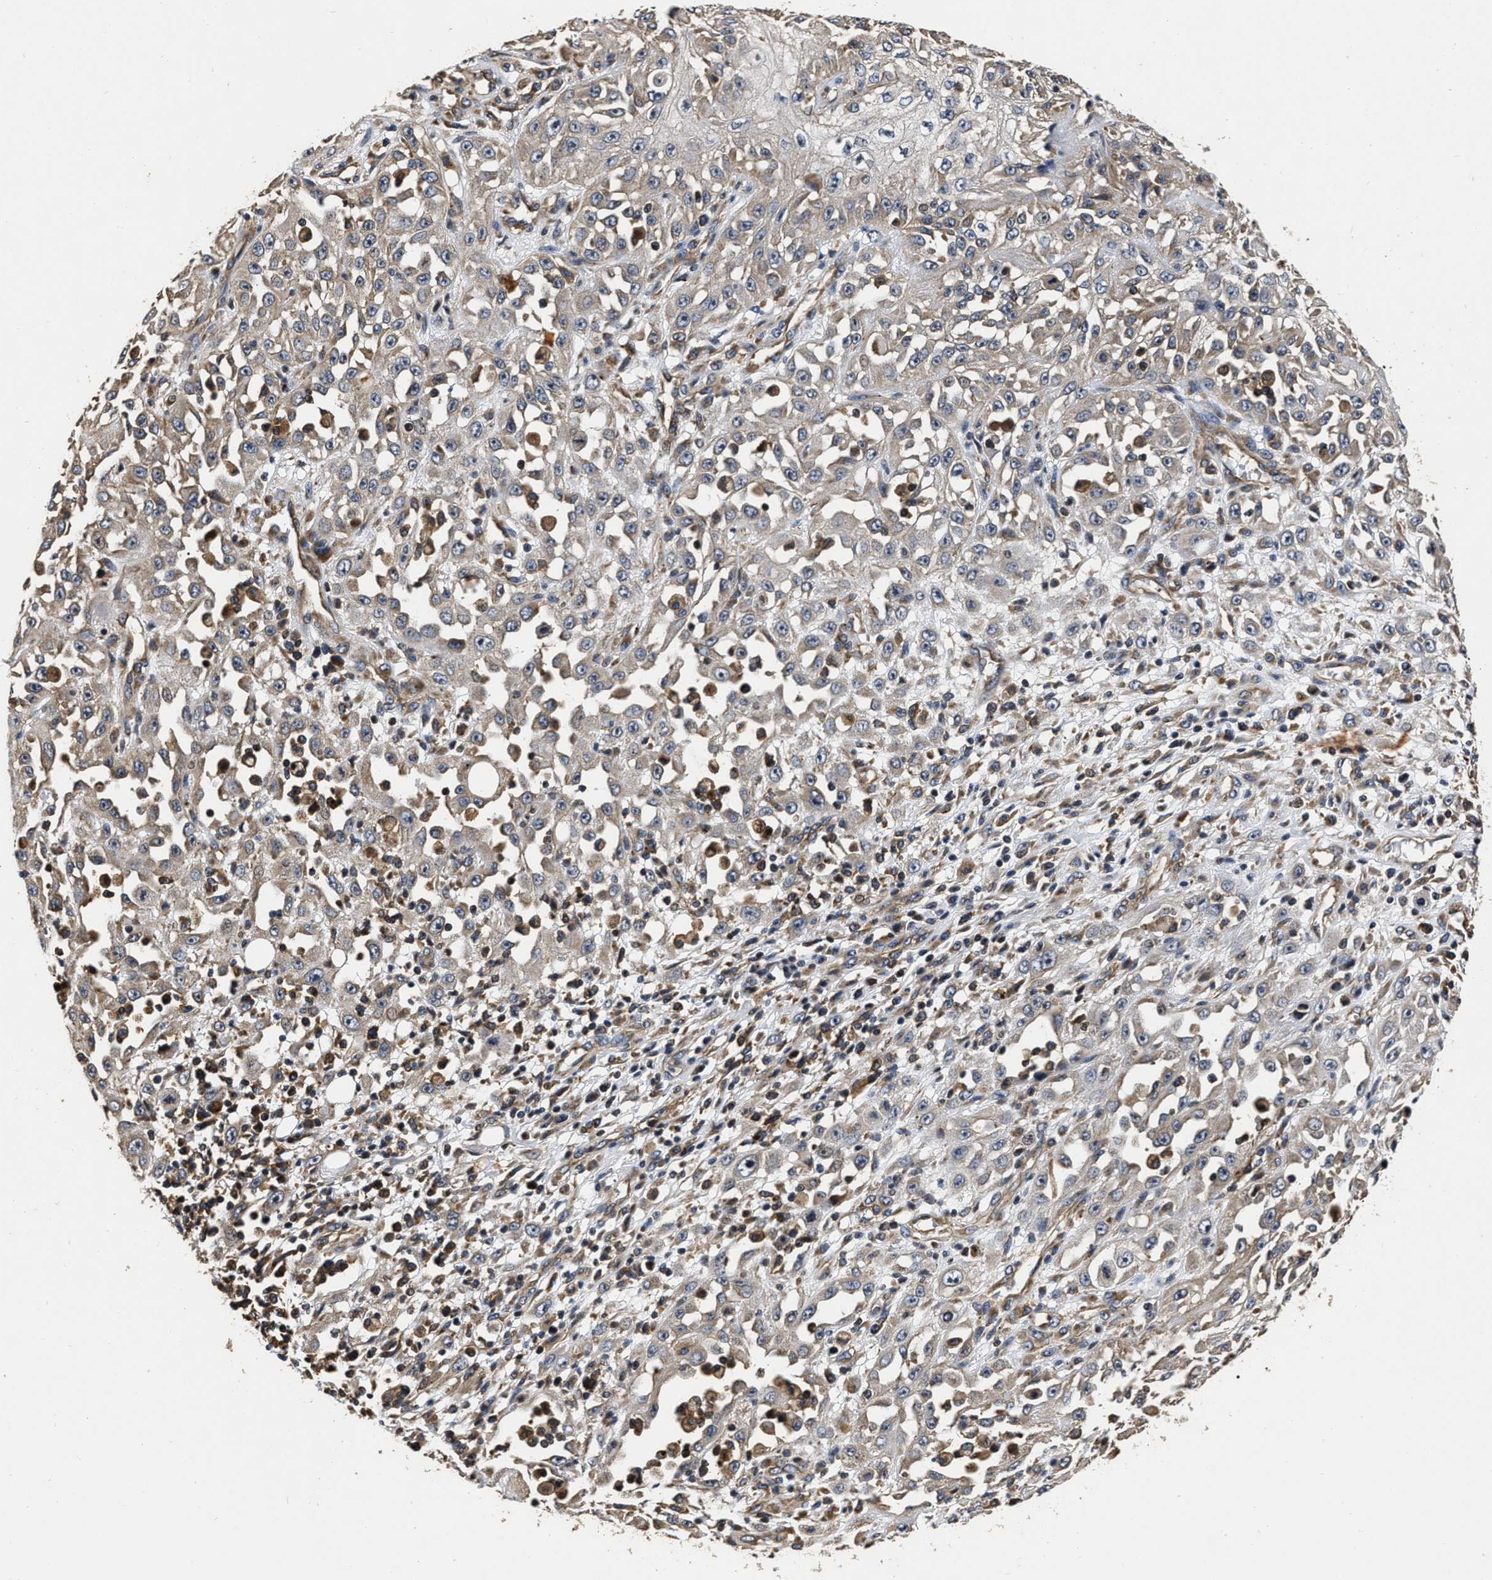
{"staining": {"intensity": "weak", "quantity": "<25%", "location": "cytoplasmic/membranous"}, "tissue": "skin cancer", "cell_type": "Tumor cells", "image_type": "cancer", "snomed": [{"axis": "morphology", "description": "Squamous cell carcinoma, NOS"}, {"axis": "morphology", "description": "Squamous cell carcinoma, metastatic, NOS"}, {"axis": "topography", "description": "Skin"}, {"axis": "topography", "description": "Lymph node"}], "caption": "Human skin cancer stained for a protein using immunohistochemistry (IHC) demonstrates no staining in tumor cells.", "gene": "ABCG8", "patient": {"sex": "male", "age": 75}}